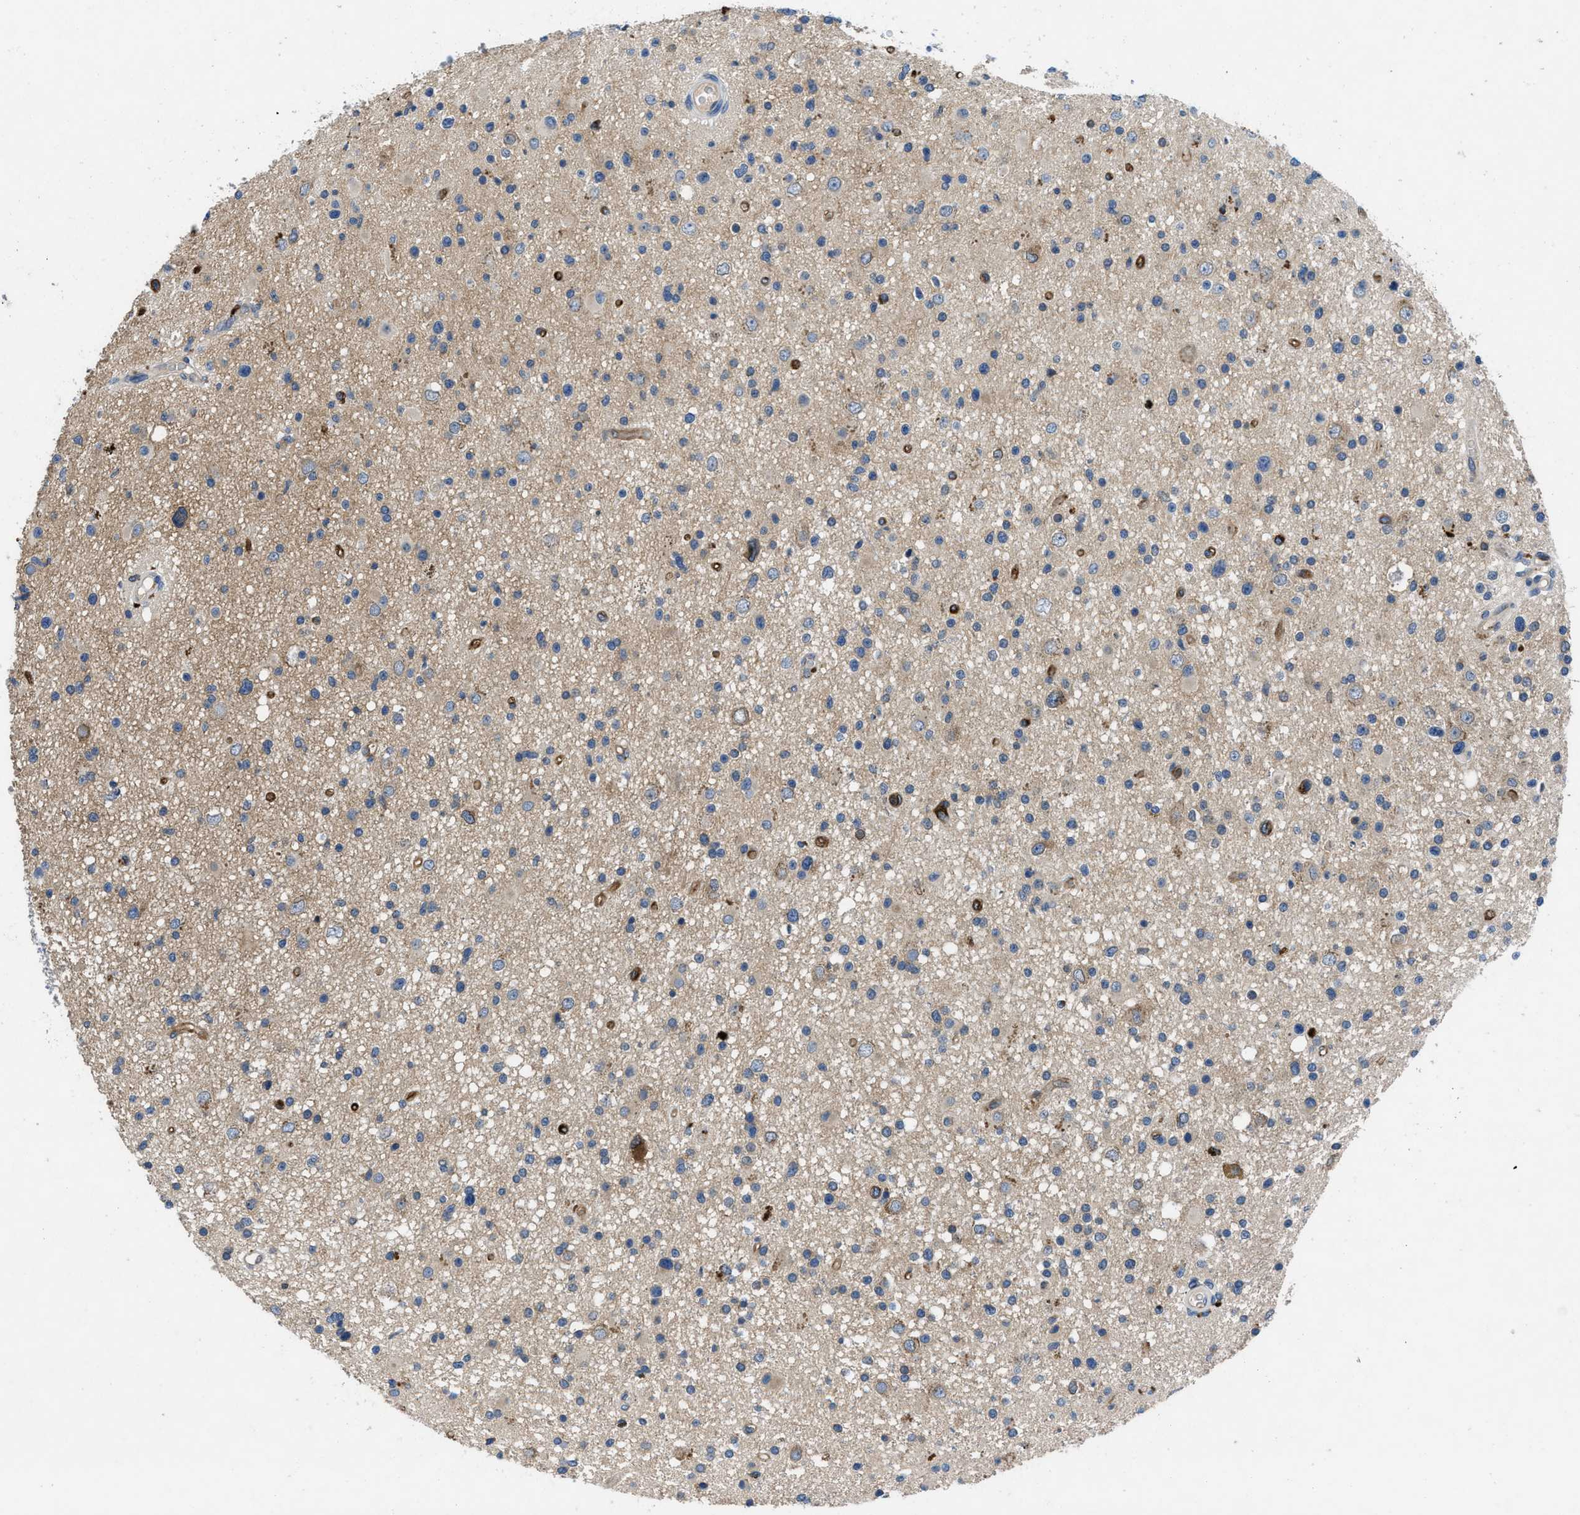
{"staining": {"intensity": "moderate", "quantity": "<25%", "location": "cytoplasmic/membranous"}, "tissue": "glioma", "cell_type": "Tumor cells", "image_type": "cancer", "snomed": [{"axis": "morphology", "description": "Glioma, malignant, High grade"}, {"axis": "topography", "description": "Brain"}], "caption": "Malignant glioma (high-grade) stained for a protein reveals moderate cytoplasmic/membranous positivity in tumor cells.", "gene": "PGR", "patient": {"sex": "male", "age": 33}}